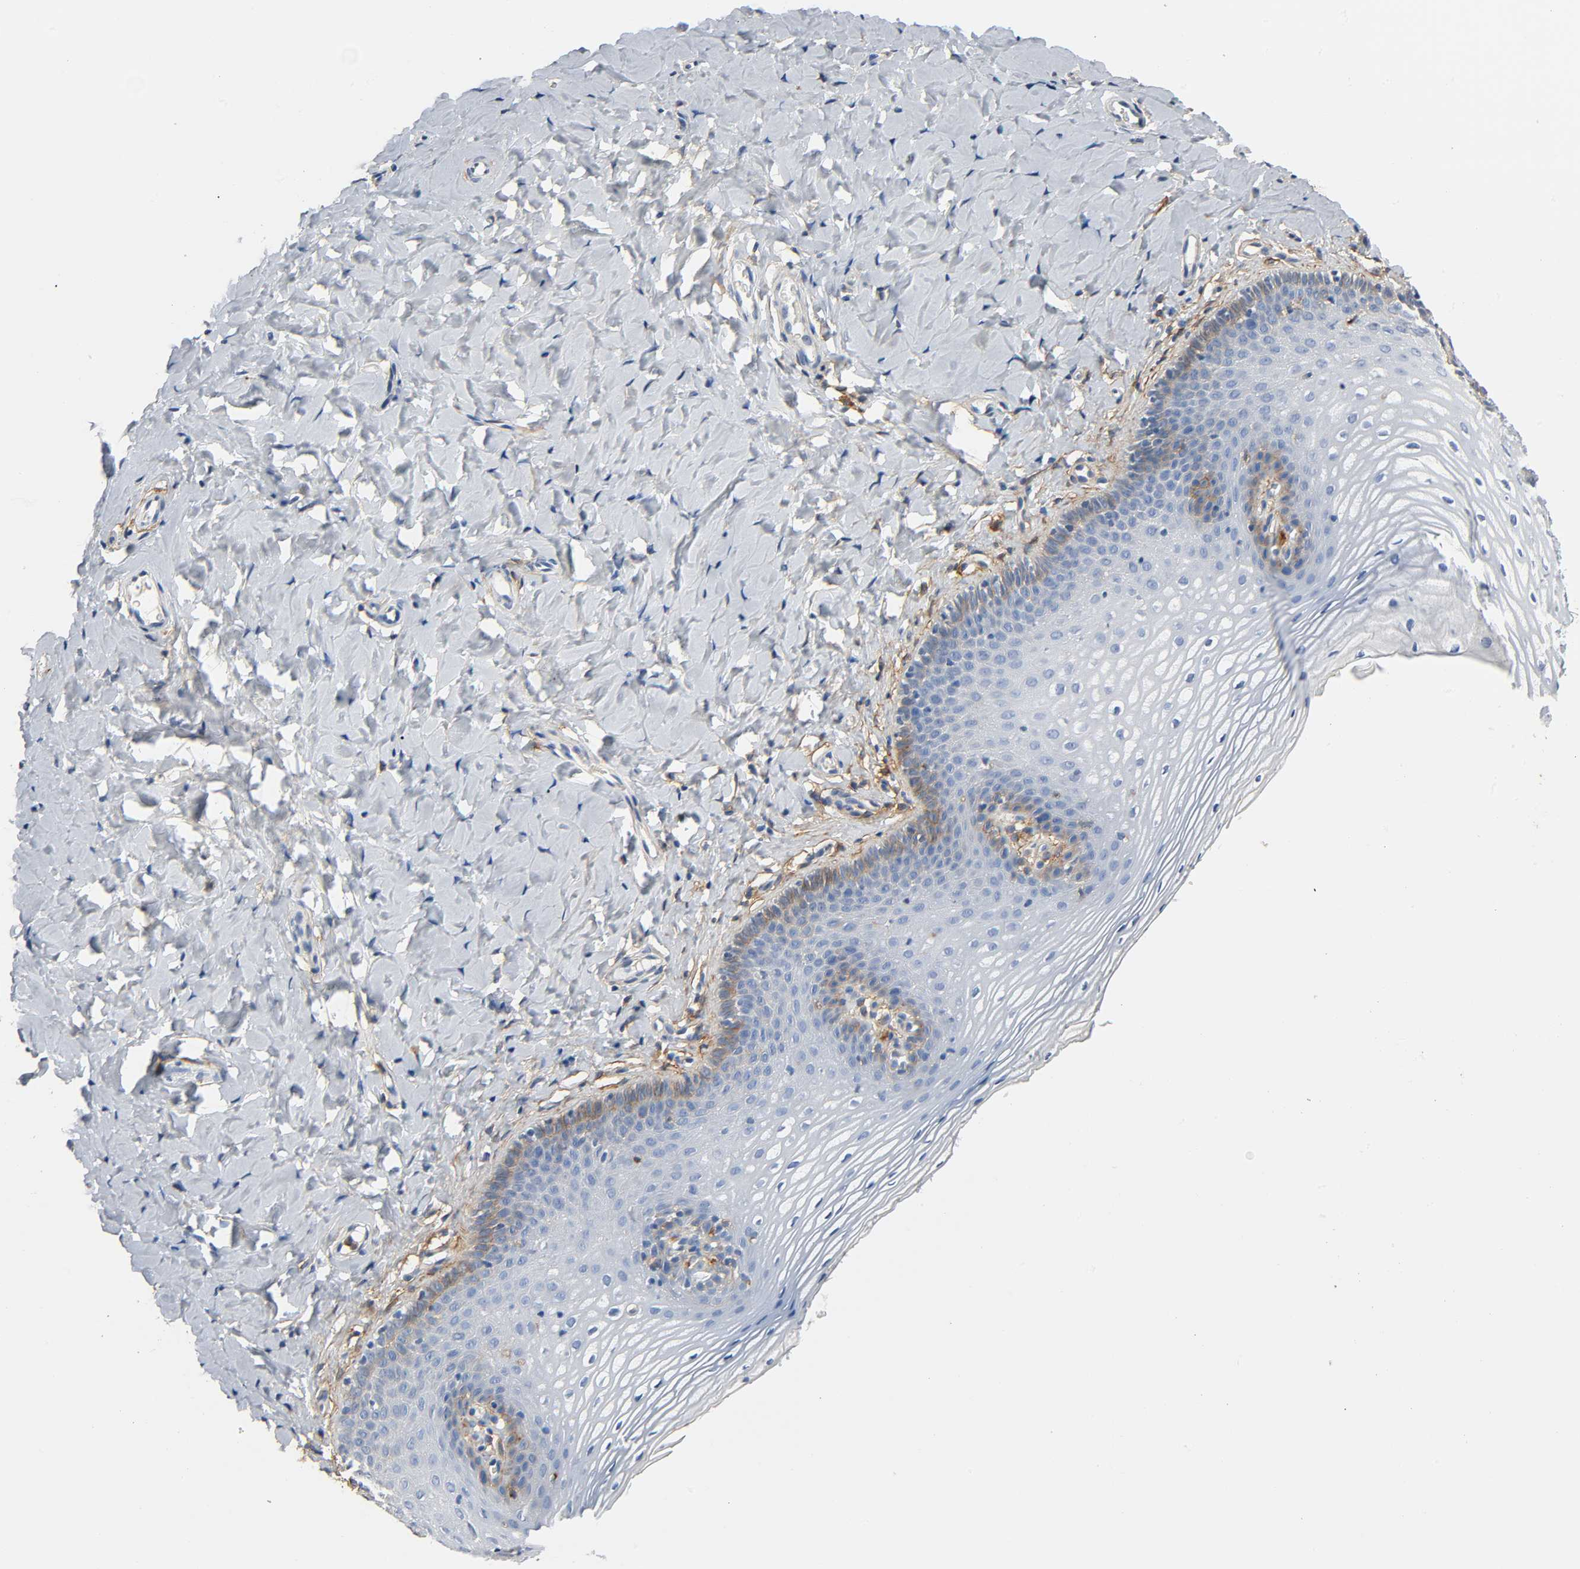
{"staining": {"intensity": "weak", "quantity": "<25%", "location": "cytoplasmic/membranous"}, "tissue": "vagina", "cell_type": "Squamous epithelial cells", "image_type": "normal", "snomed": [{"axis": "morphology", "description": "Normal tissue, NOS"}, {"axis": "topography", "description": "Vagina"}], "caption": "This histopathology image is of benign vagina stained with immunohistochemistry (IHC) to label a protein in brown with the nuclei are counter-stained blue. There is no positivity in squamous epithelial cells. (Stains: DAB (3,3'-diaminobenzidine) immunohistochemistry with hematoxylin counter stain, Microscopy: brightfield microscopy at high magnification).", "gene": "ANPEP", "patient": {"sex": "female", "age": 55}}